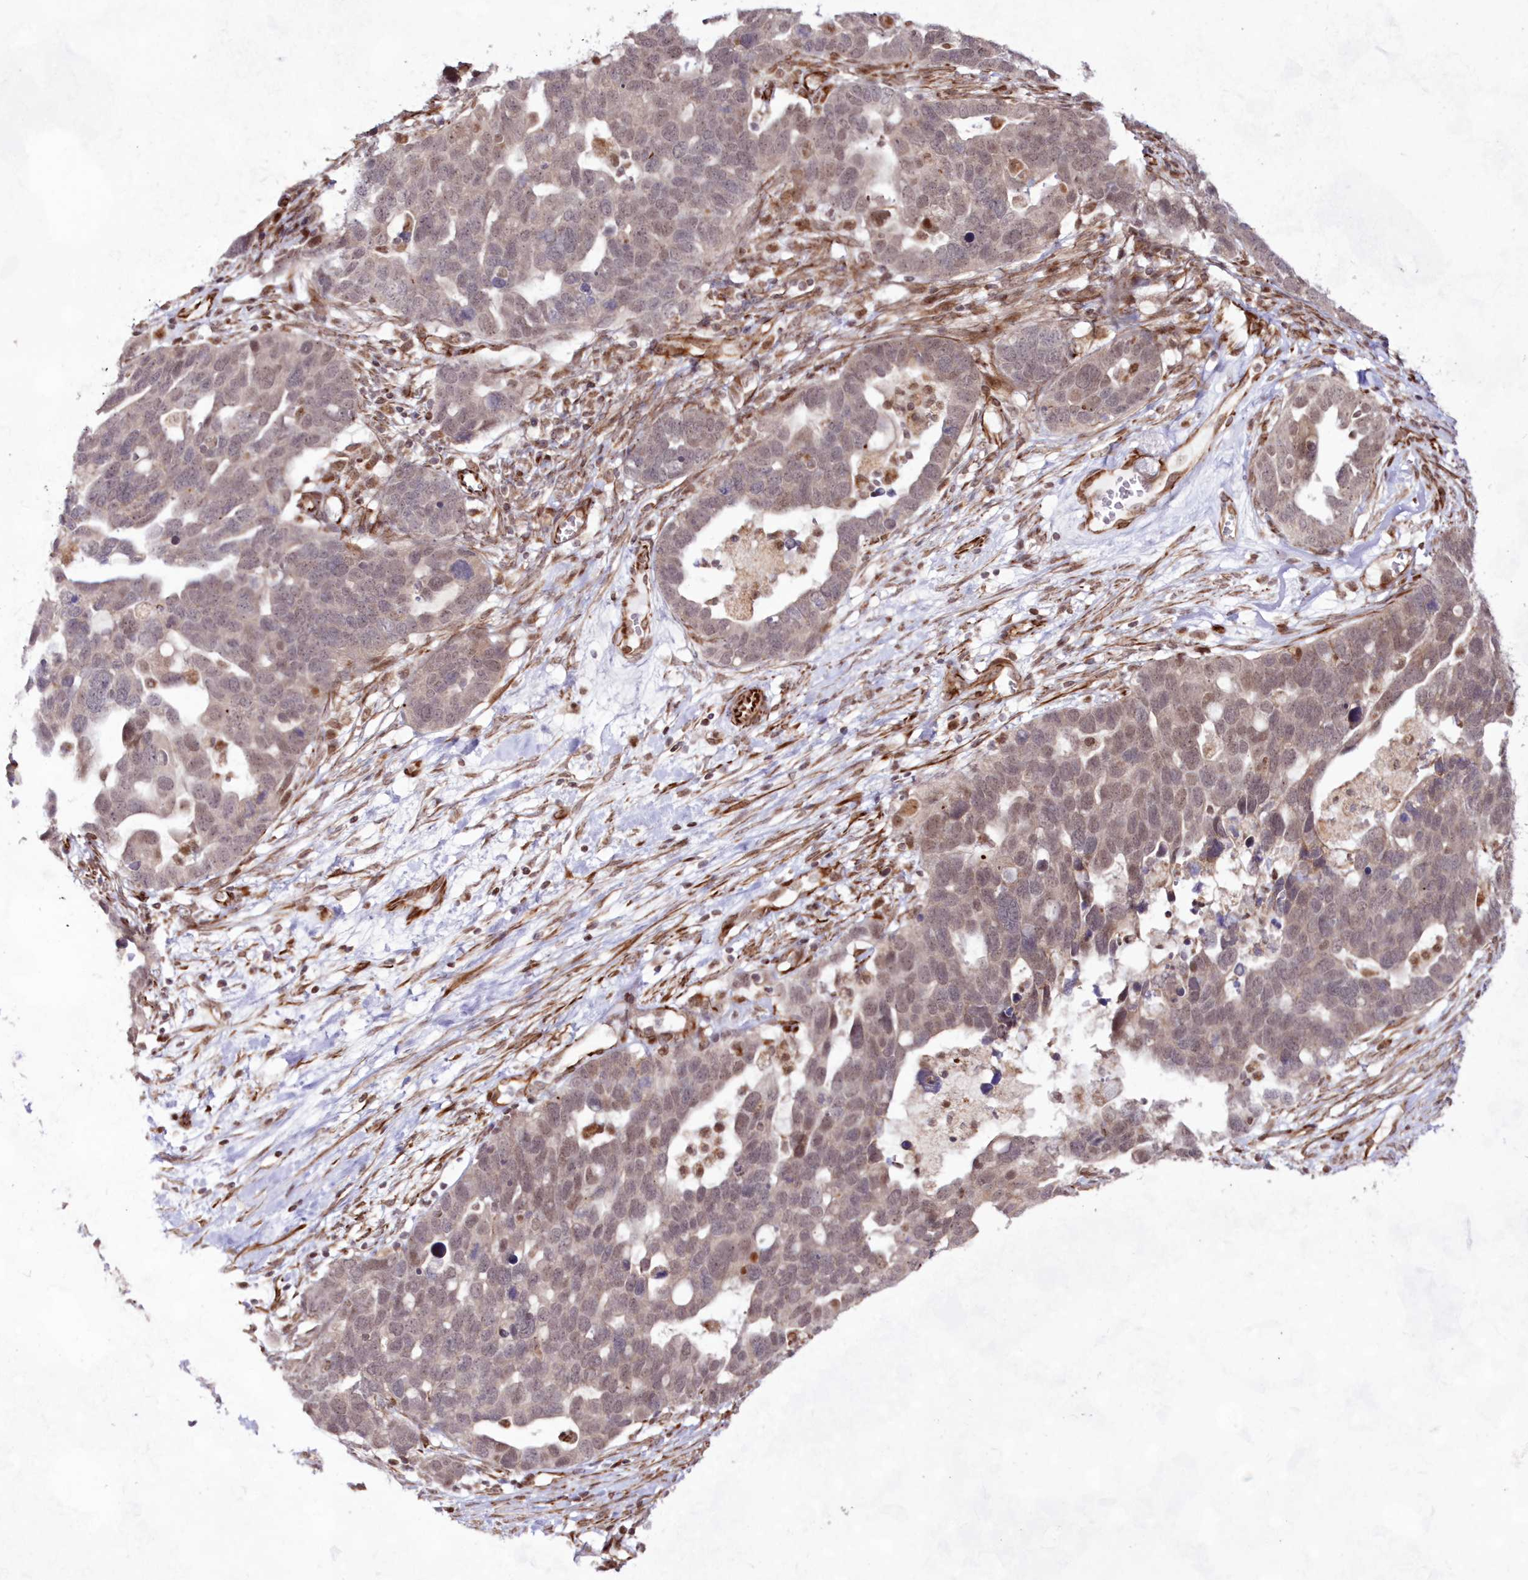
{"staining": {"intensity": "weak", "quantity": ">75%", "location": "nuclear"}, "tissue": "ovarian cancer", "cell_type": "Tumor cells", "image_type": "cancer", "snomed": [{"axis": "morphology", "description": "Cystadenocarcinoma, serous, NOS"}, {"axis": "topography", "description": "Ovary"}], "caption": "About >75% of tumor cells in serous cystadenocarcinoma (ovarian) display weak nuclear protein expression as visualized by brown immunohistochemical staining.", "gene": "SNIP1", "patient": {"sex": "female", "age": 54}}